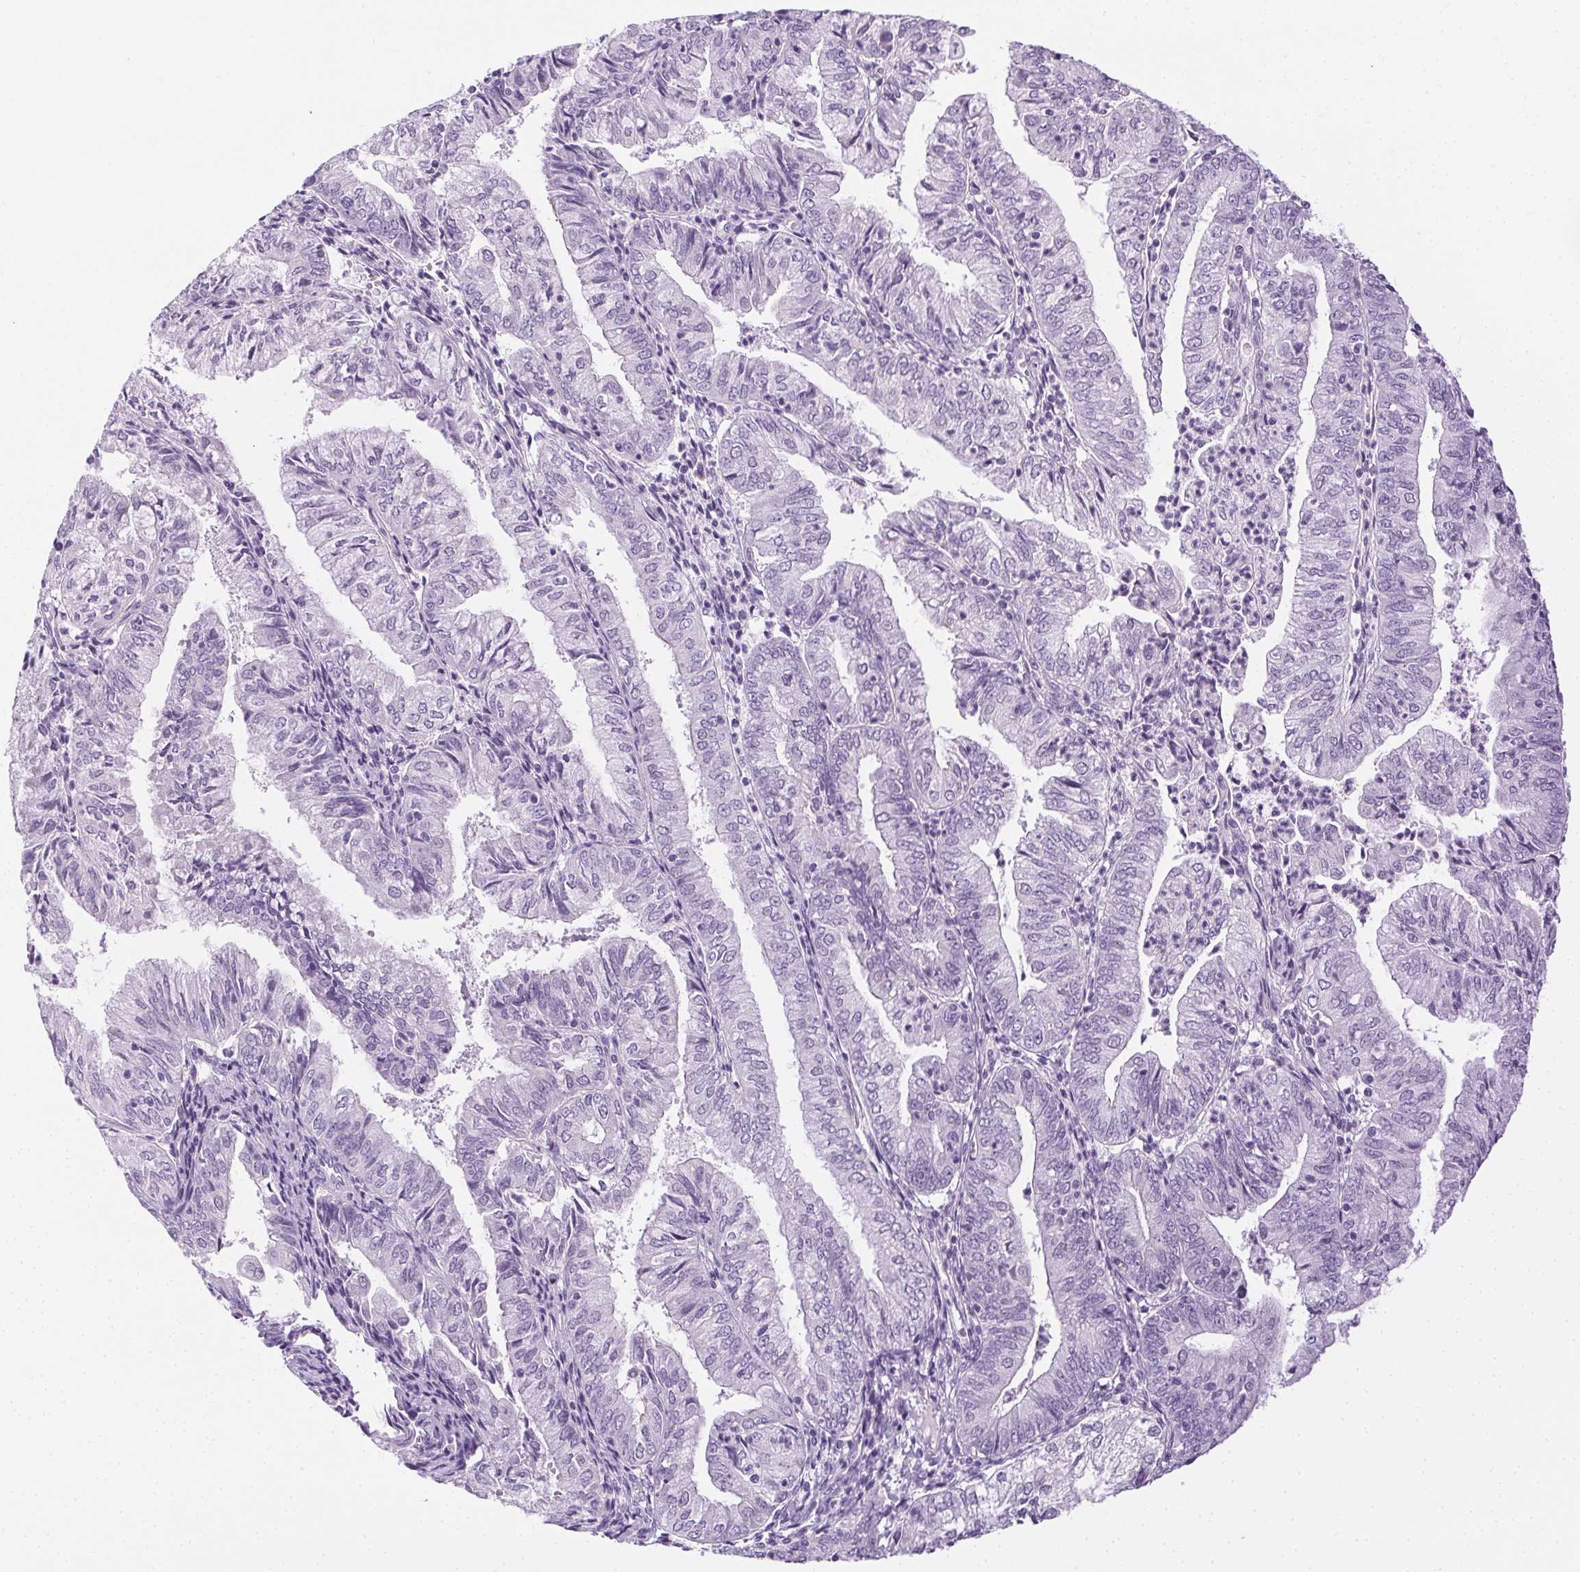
{"staining": {"intensity": "negative", "quantity": "none", "location": "none"}, "tissue": "endometrial cancer", "cell_type": "Tumor cells", "image_type": "cancer", "snomed": [{"axis": "morphology", "description": "Adenocarcinoma, NOS"}, {"axis": "topography", "description": "Endometrium"}], "caption": "High power microscopy image of an IHC photomicrograph of endometrial cancer, revealing no significant expression in tumor cells. The staining was performed using DAB (3,3'-diaminobenzidine) to visualize the protein expression in brown, while the nuclei were stained in blue with hematoxylin (Magnification: 20x).", "gene": "C20orf85", "patient": {"sex": "female", "age": 55}}